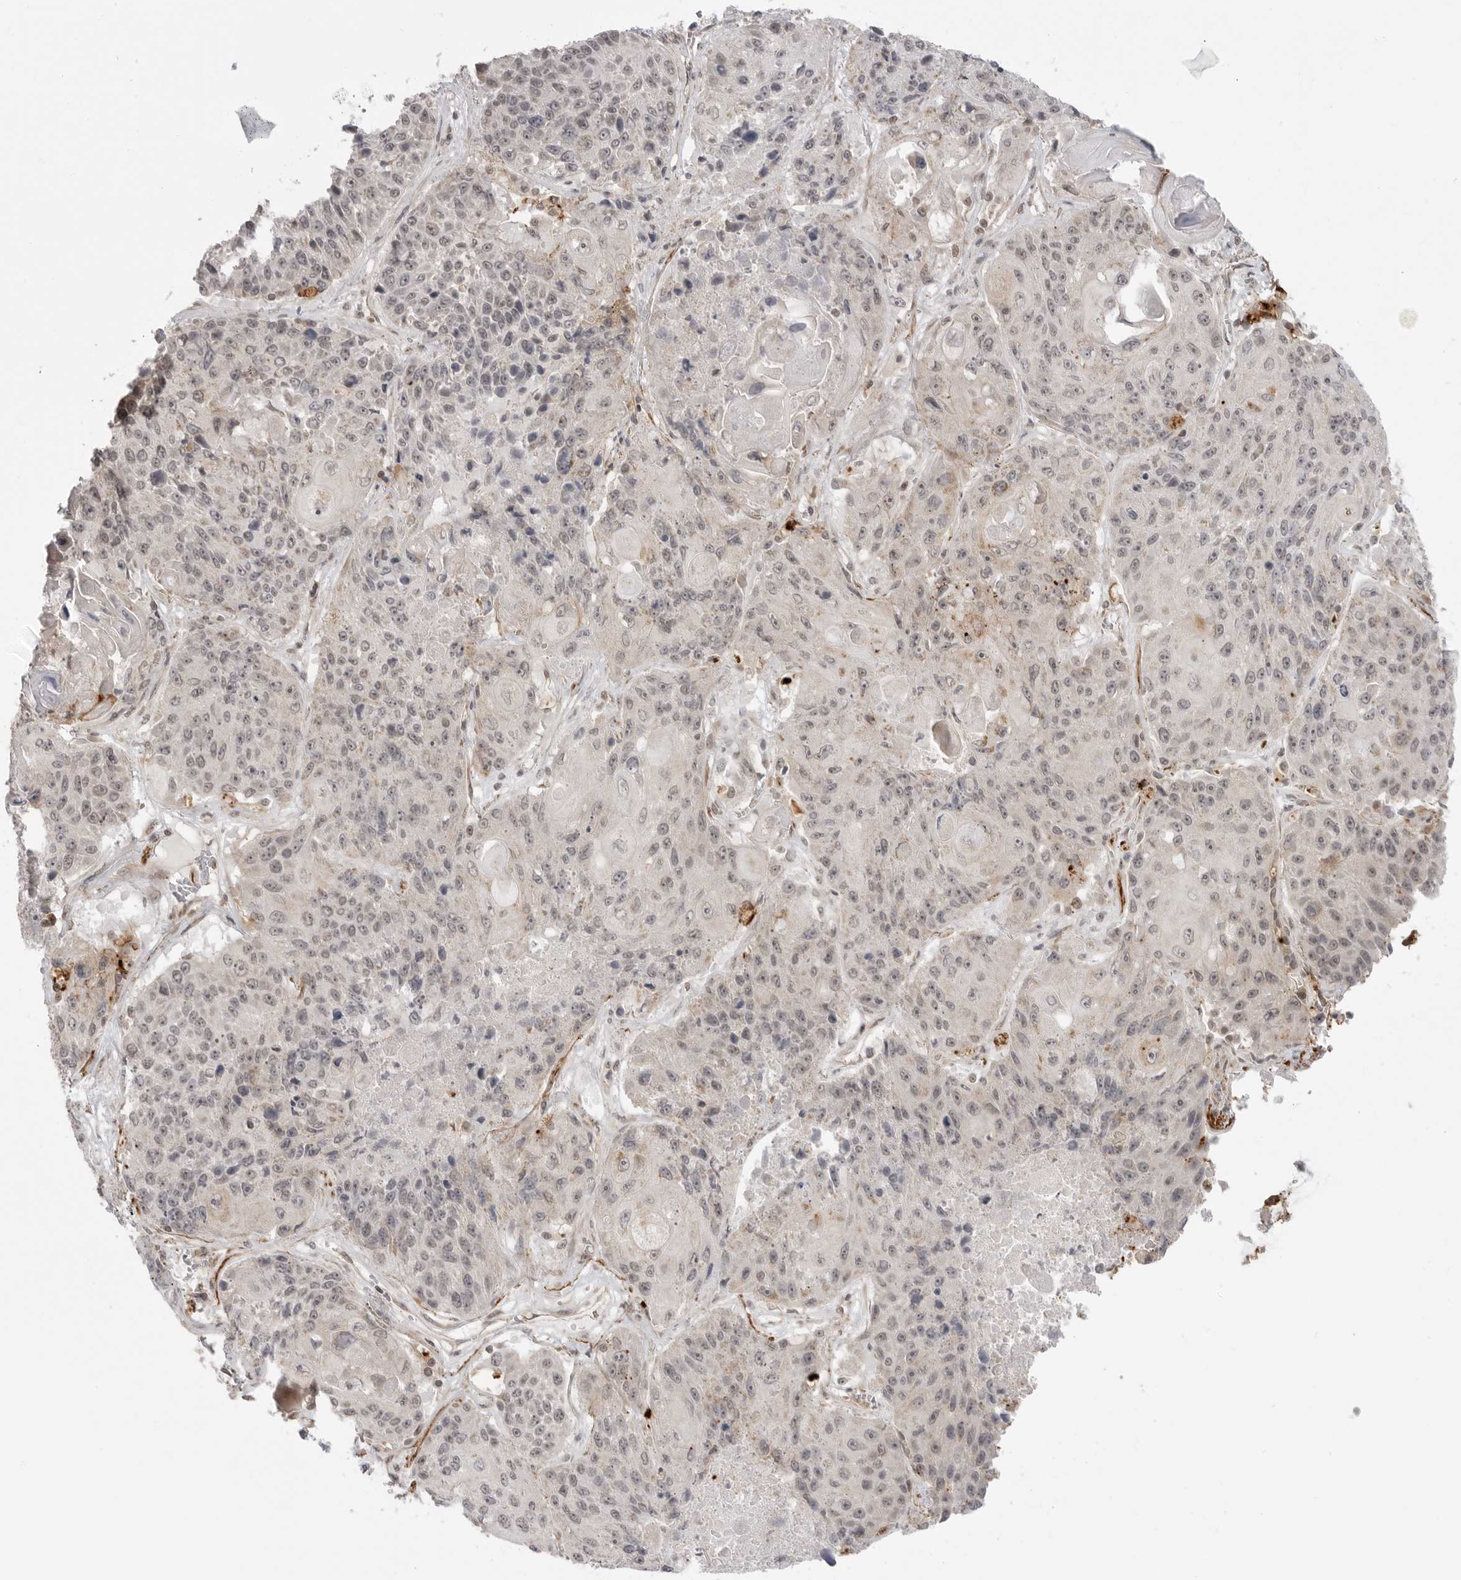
{"staining": {"intensity": "weak", "quantity": "<25%", "location": "nuclear"}, "tissue": "lung cancer", "cell_type": "Tumor cells", "image_type": "cancer", "snomed": [{"axis": "morphology", "description": "Squamous cell carcinoma, NOS"}, {"axis": "topography", "description": "Lung"}], "caption": "This is an IHC photomicrograph of human squamous cell carcinoma (lung). There is no staining in tumor cells.", "gene": "KALRN", "patient": {"sex": "male", "age": 61}}